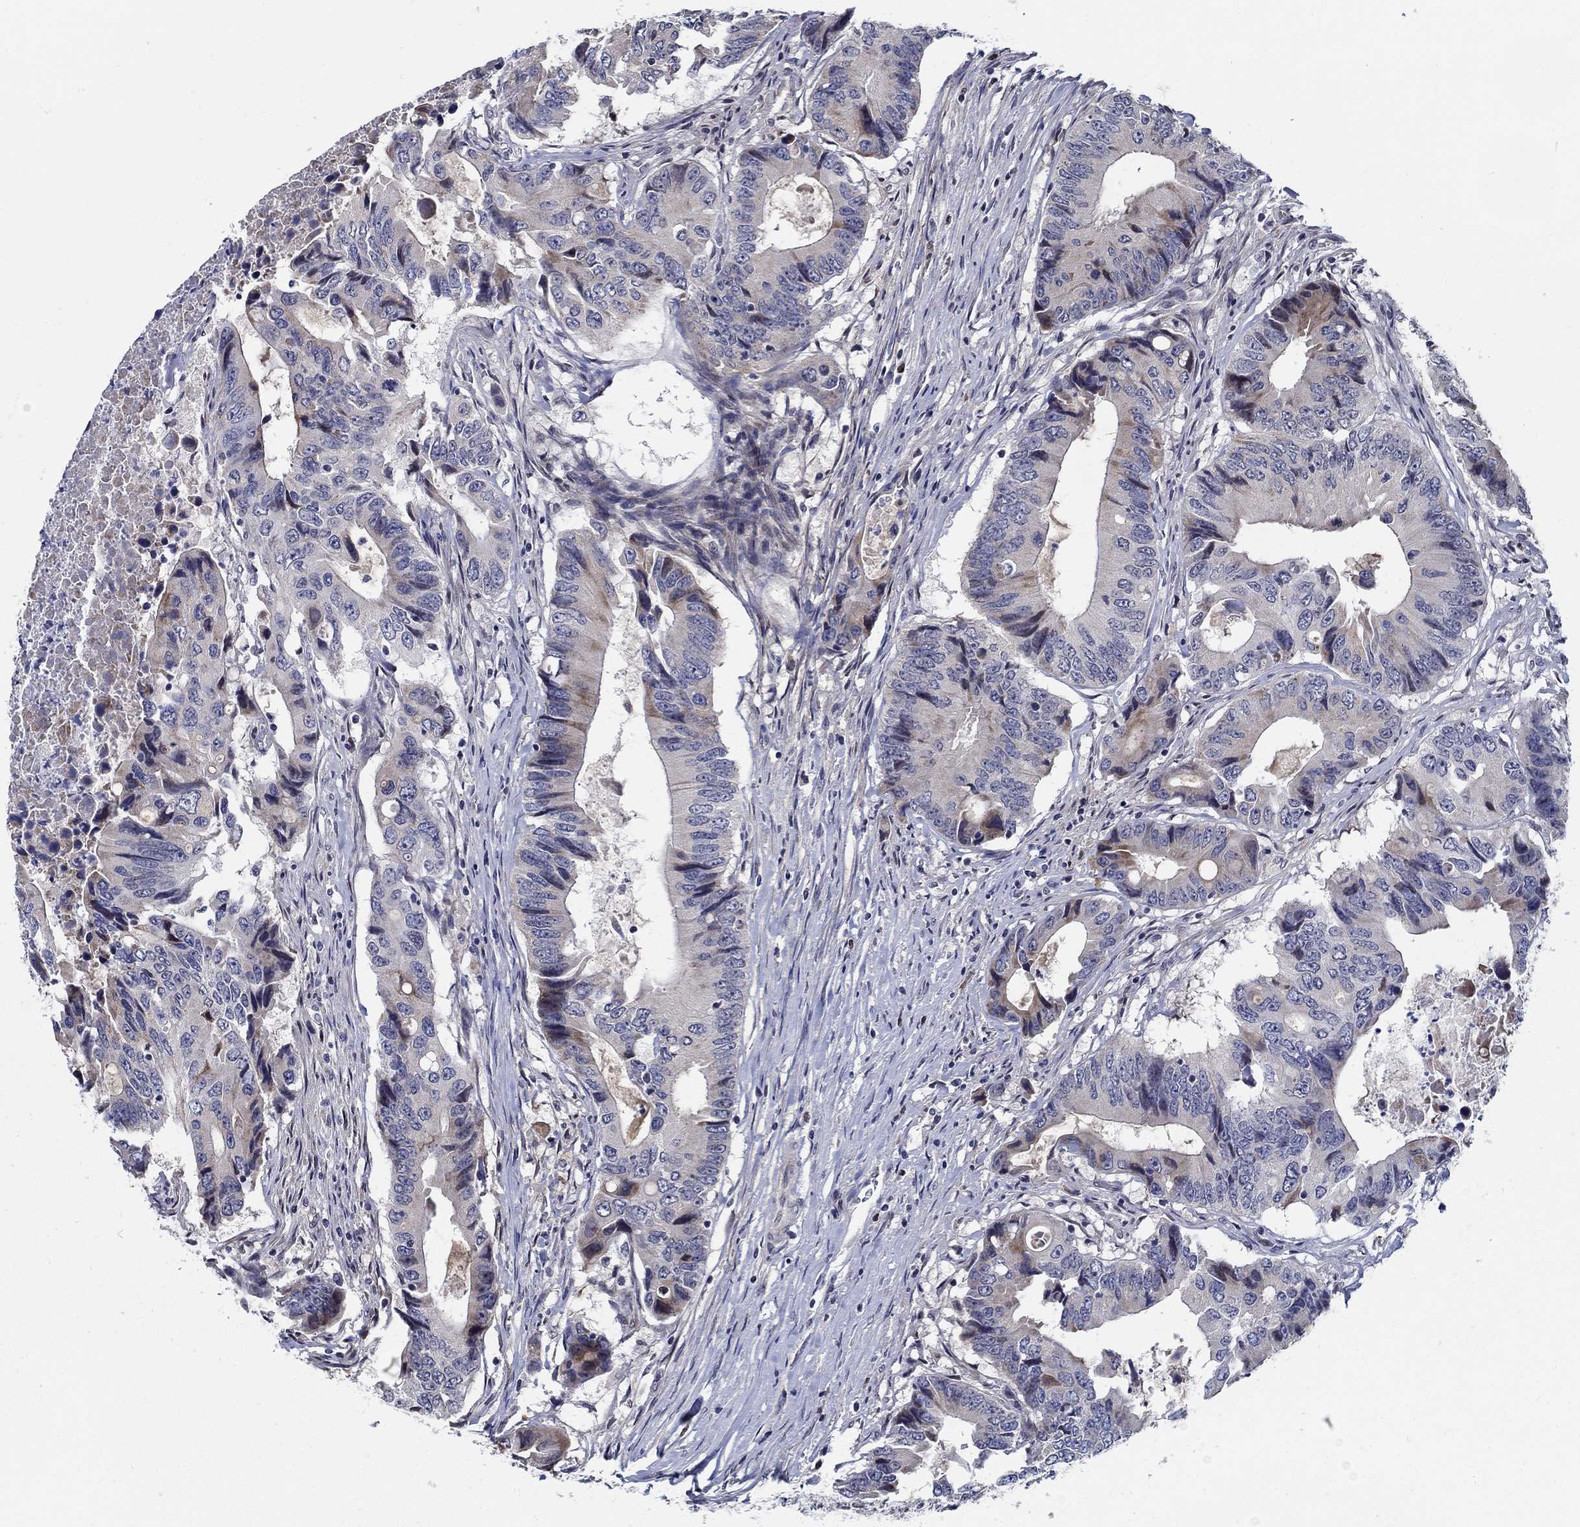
{"staining": {"intensity": "negative", "quantity": "none", "location": "none"}, "tissue": "colorectal cancer", "cell_type": "Tumor cells", "image_type": "cancer", "snomed": [{"axis": "morphology", "description": "Adenocarcinoma, NOS"}, {"axis": "topography", "description": "Colon"}], "caption": "IHC micrograph of neoplastic tissue: colorectal cancer (adenocarcinoma) stained with DAB (3,3'-diaminobenzidine) displays no significant protein staining in tumor cells. Nuclei are stained in blue.", "gene": "C16orf46", "patient": {"sex": "female", "age": 90}}